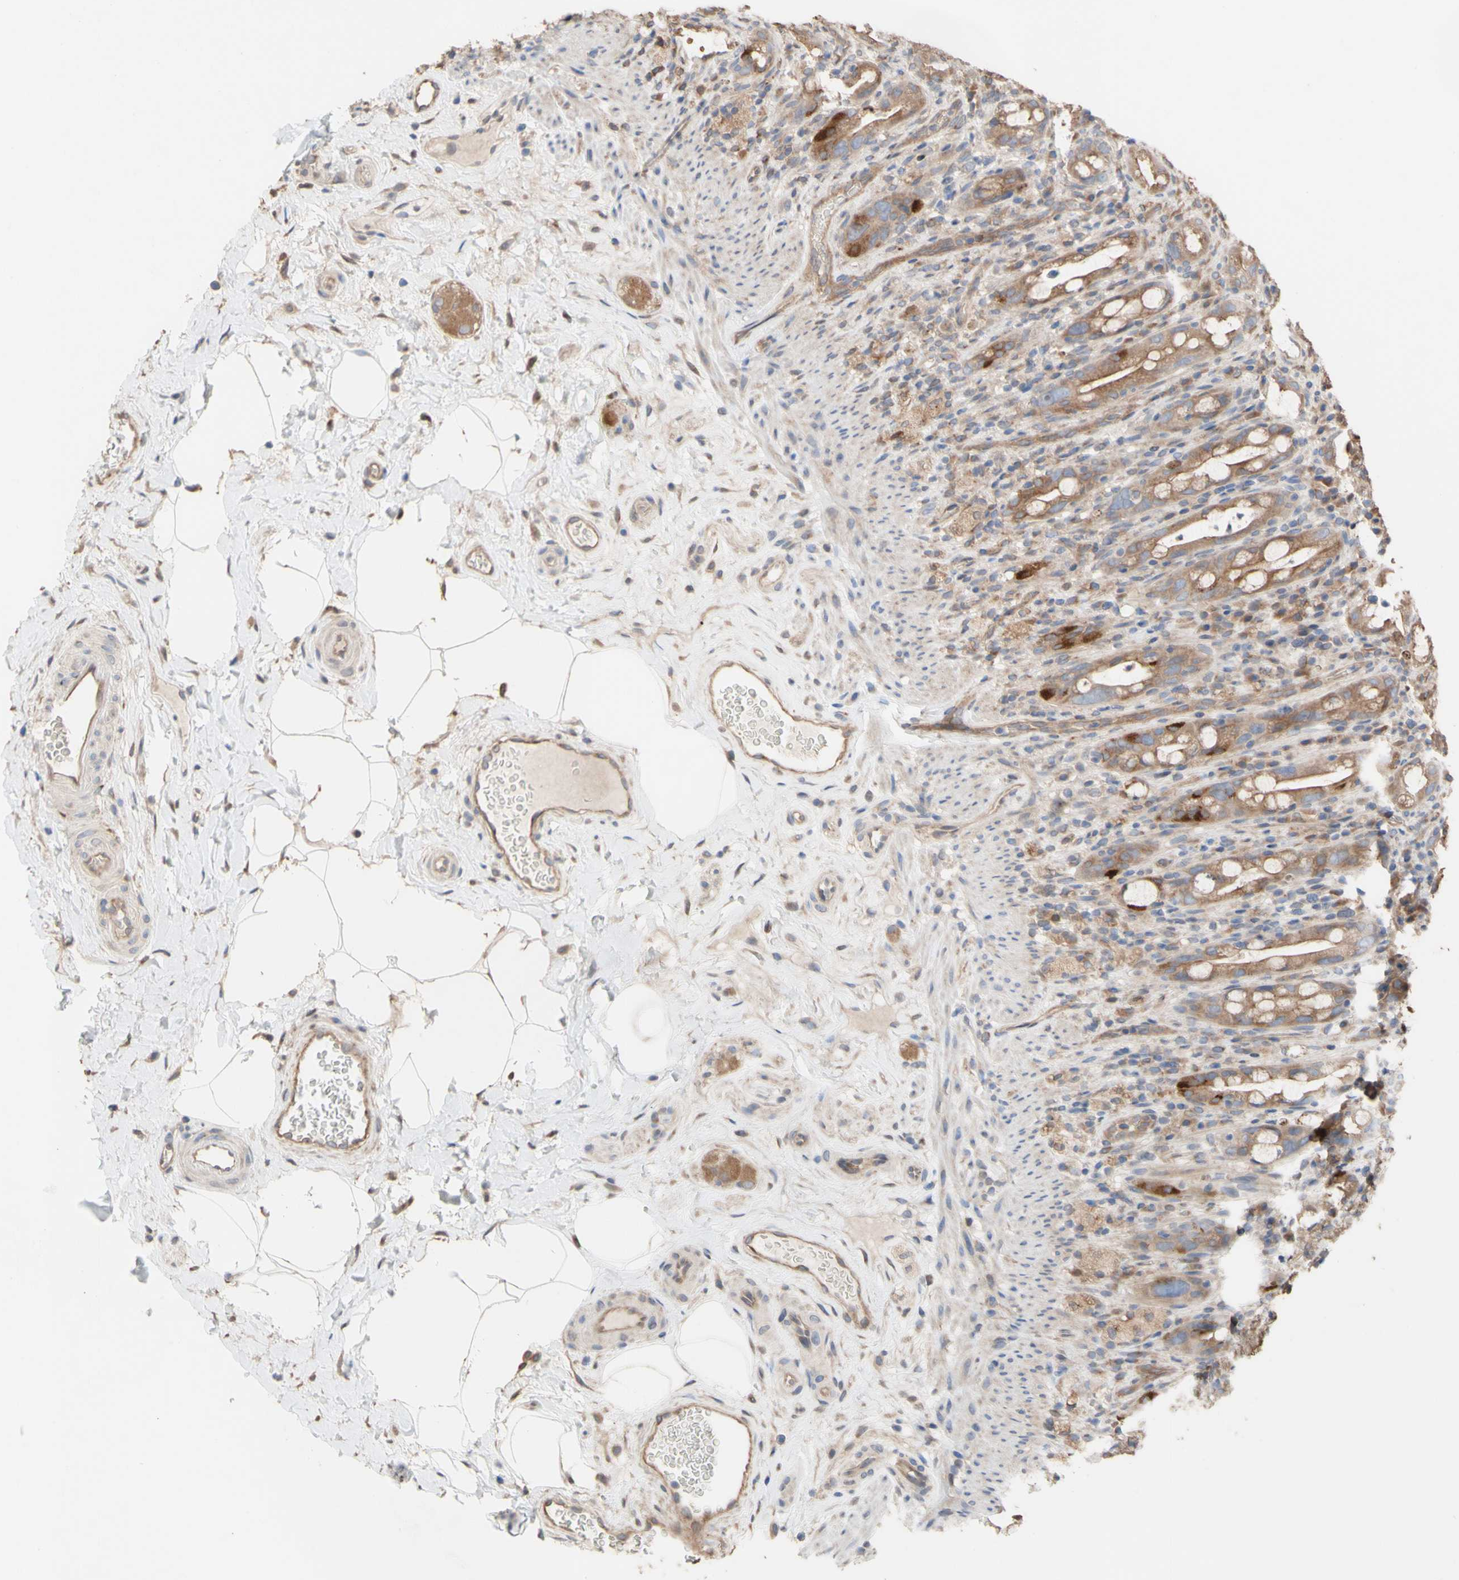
{"staining": {"intensity": "moderate", "quantity": ">75%", "location": "cytoplasmic/membranous"}, "tissue": "rectum", "cell_type": "Glandular cells", "image_type": "normal", "snomed": [{"axis": "morphology", "description": "Normal tissue, NOS"}, {"axis": "topography", "description": "Rectum"}], "caption": "Normal rectum reveals moderate cytoplasmic/membranous positivity in approximately >75% of glandular cells, visualized by immunohistochemistry.", "gene": "NECTIN3", "patient": {"sex": "male", "age": 44}}